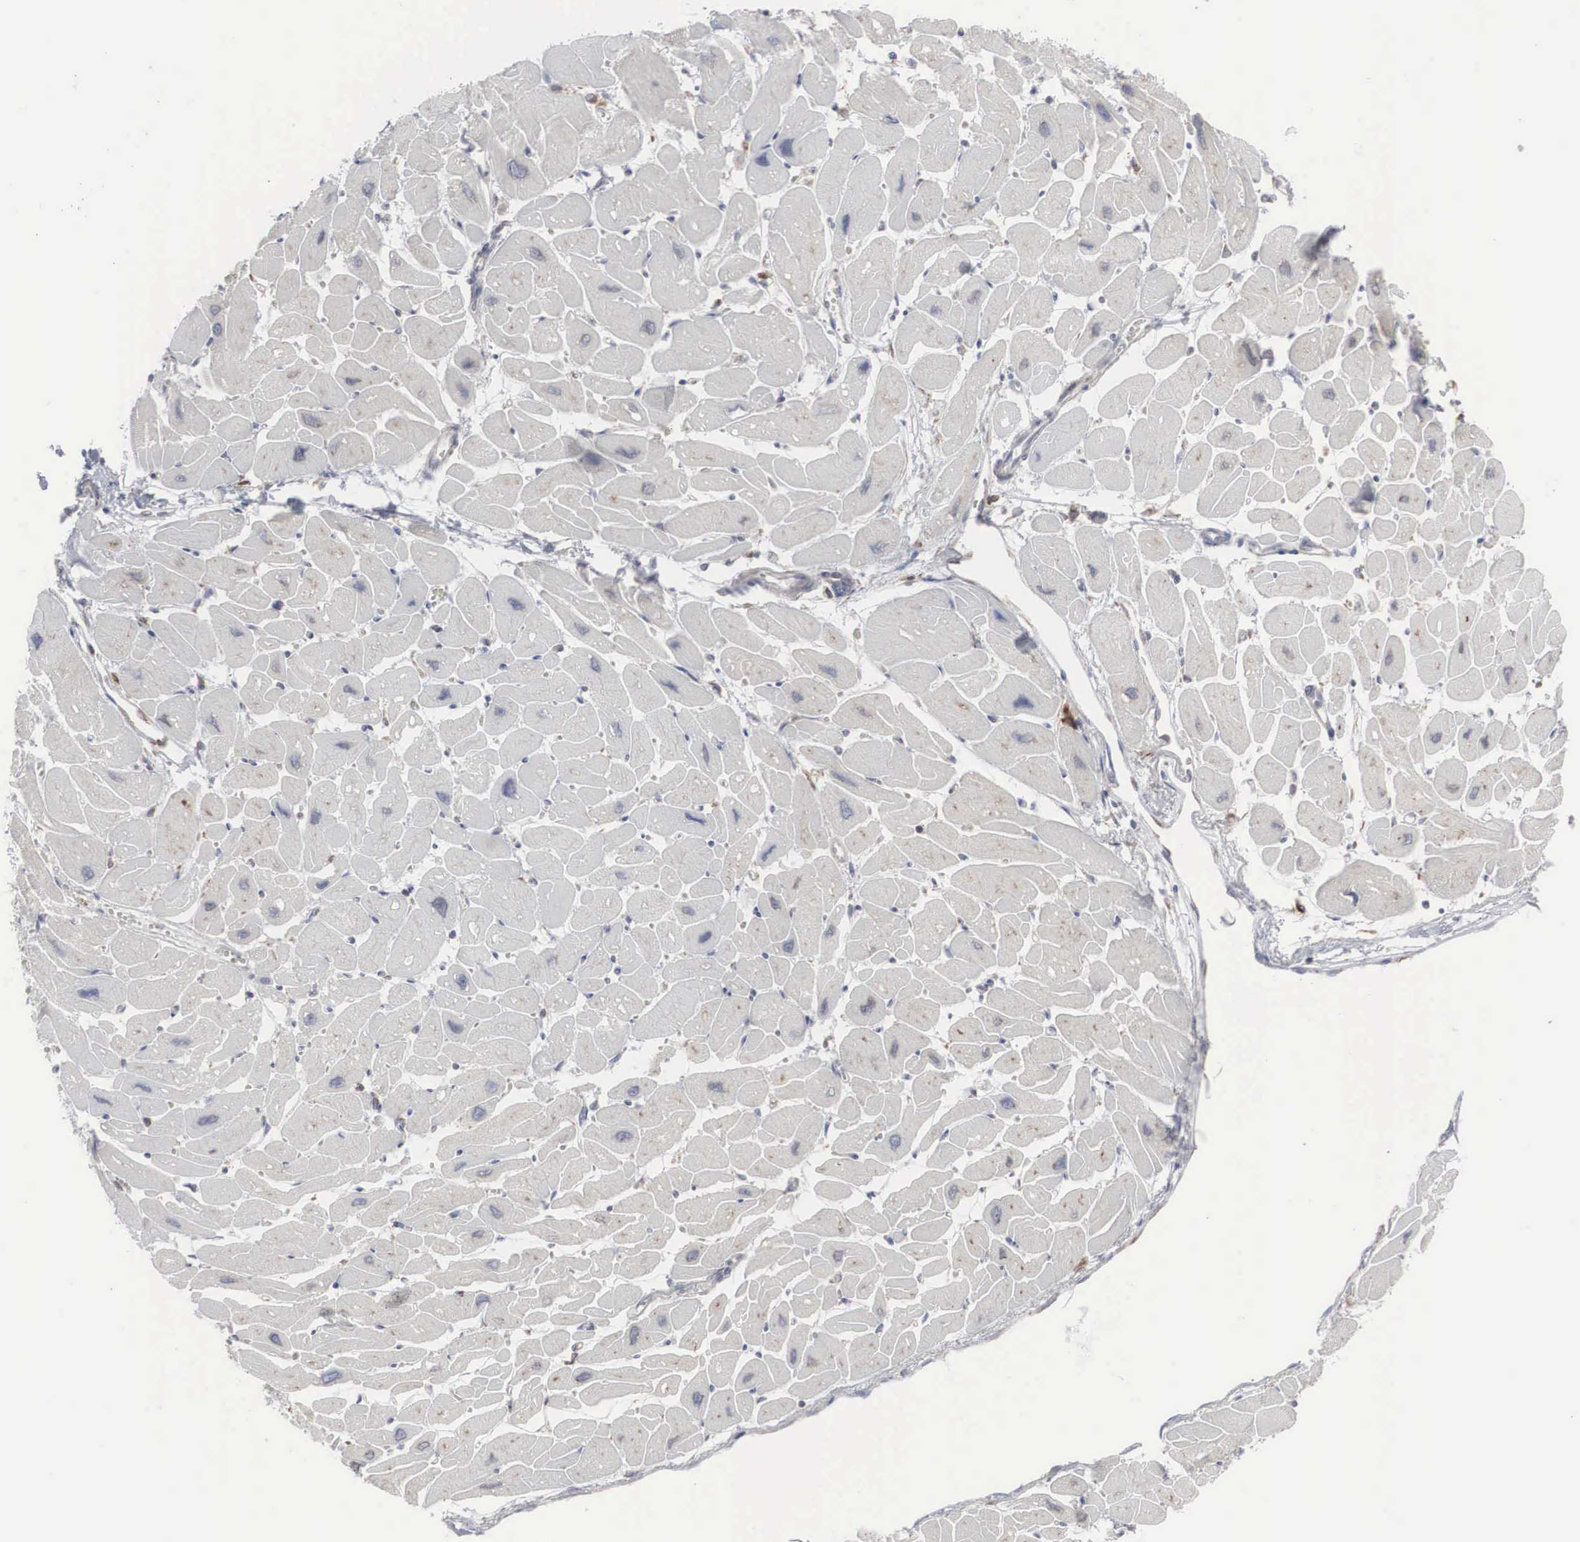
{"staining": {"intensity": "negative", "quantity": "none", "location": "none"}, "tissue": "heart muscle", "cell_type": "Cardiomyocytes", "image_type": "normal", "snomed": [{"axis": "morphology", "description": "Normal tissue, NOS"}, {"axis": "topography", "description": "Heart"}], "caption": "Immunohistochemical staining of benign human heart muscle shows no significant positivity in cardiomyocytes. The staining was performed using DAB (3,3'-diaminobenzidine) to visualize the protein expression in brown, while the nuclei were stained in blue with hematoxylin (Magnification: 20x).", "gene": "CTAGE15", "patient": {"sex": "female", "age": 54}}